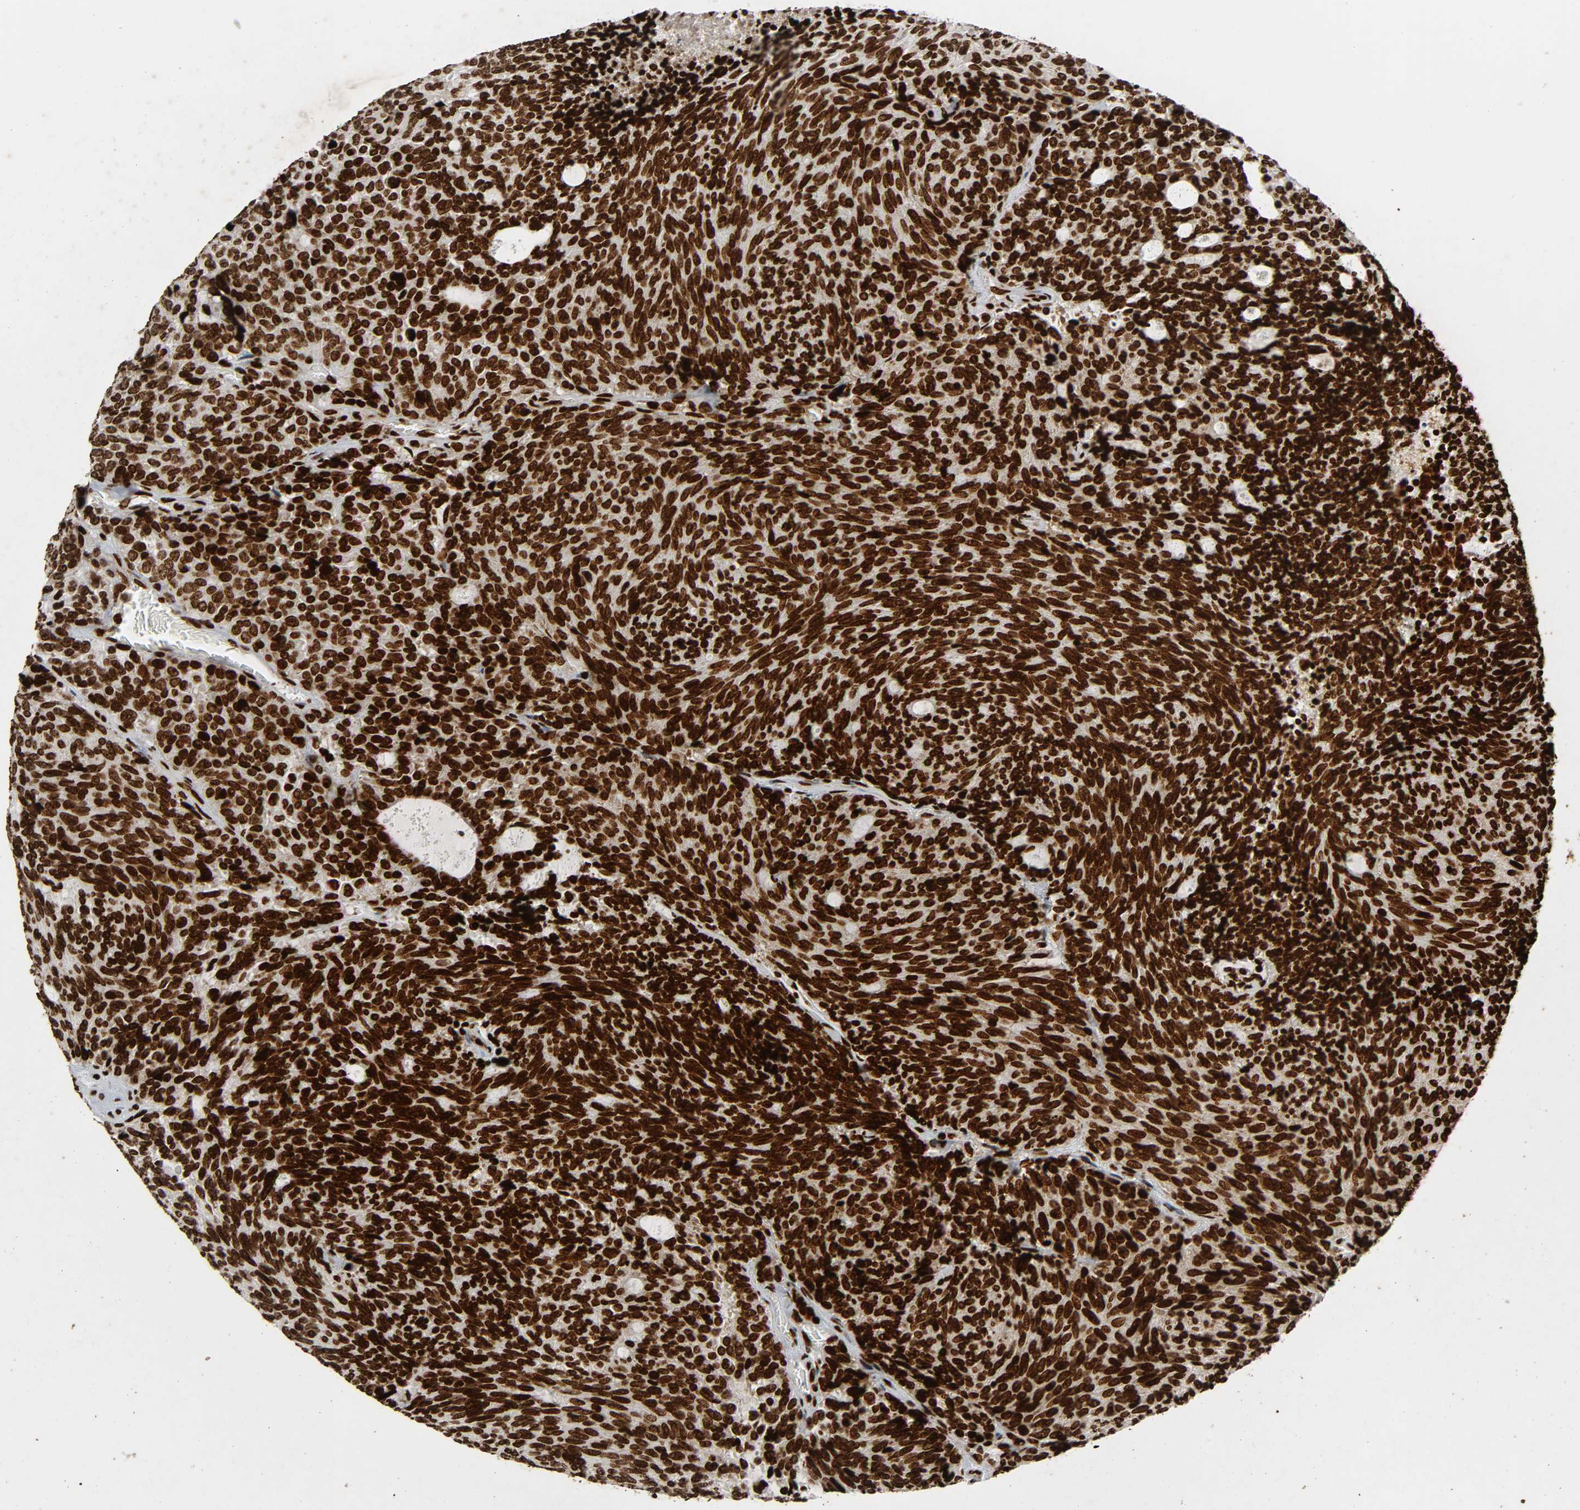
{"staining": {"intensity": "strong", "quantity": ">75%", "location": "nuclear"}, "tissue": "carcinoid", "cell_type": "Tumor cells", "image_type": "cancer", "snomed": [{"axis": "morphology", "description": "Carcinoid, malignant, NOS"}, {"axis": "topography", "description": "Pancreas"}], "caption": "Approximately >75% of tumor cells in malignant carcinoid demonstrate strong nuclear protein staining as visualized by brown immunohistochemical staining.", "gene": "RXRA", "patient": {"sex": "female", "age": 54}}